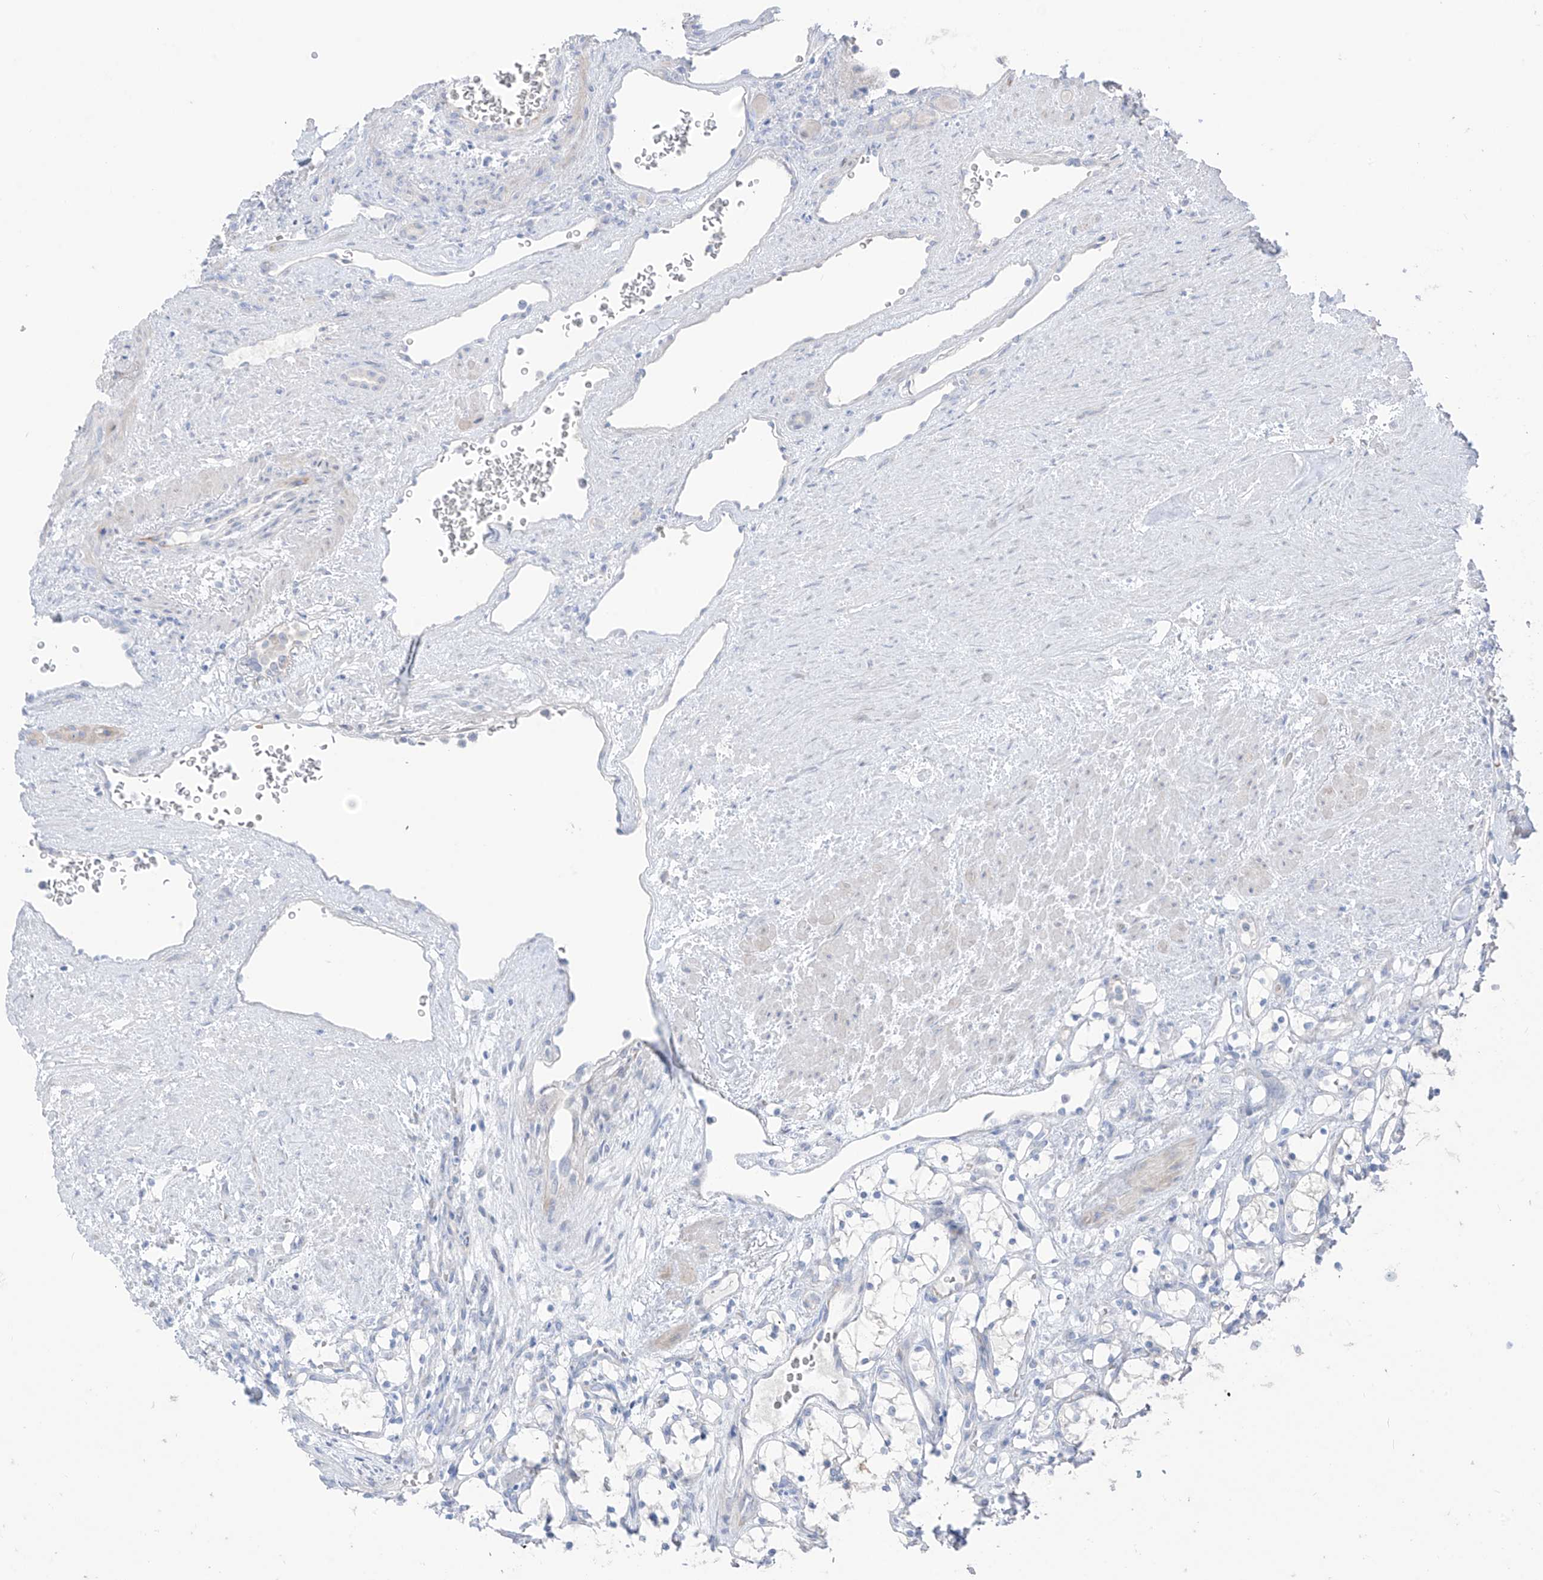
{"staining": {"intensity": "negative", "quantity": "none", "location": "none"}, "tissue": "renal cancer", "cell_type": "Tumor cells", "image_type": "cancer", "snomed": [{"axis": "morphology", "description": "Adenocarcinoma, NOS"}, {"axis": "topography", "description": "Kidney"}], "caption": "IHC photomicrograph of renal cancer (adenocarcinoma) stained for a protein (brown), which demonstrates no staining in tumor cells.", "gene": "ASPRV1", "patient": {"sex": "female", "age": 69}}